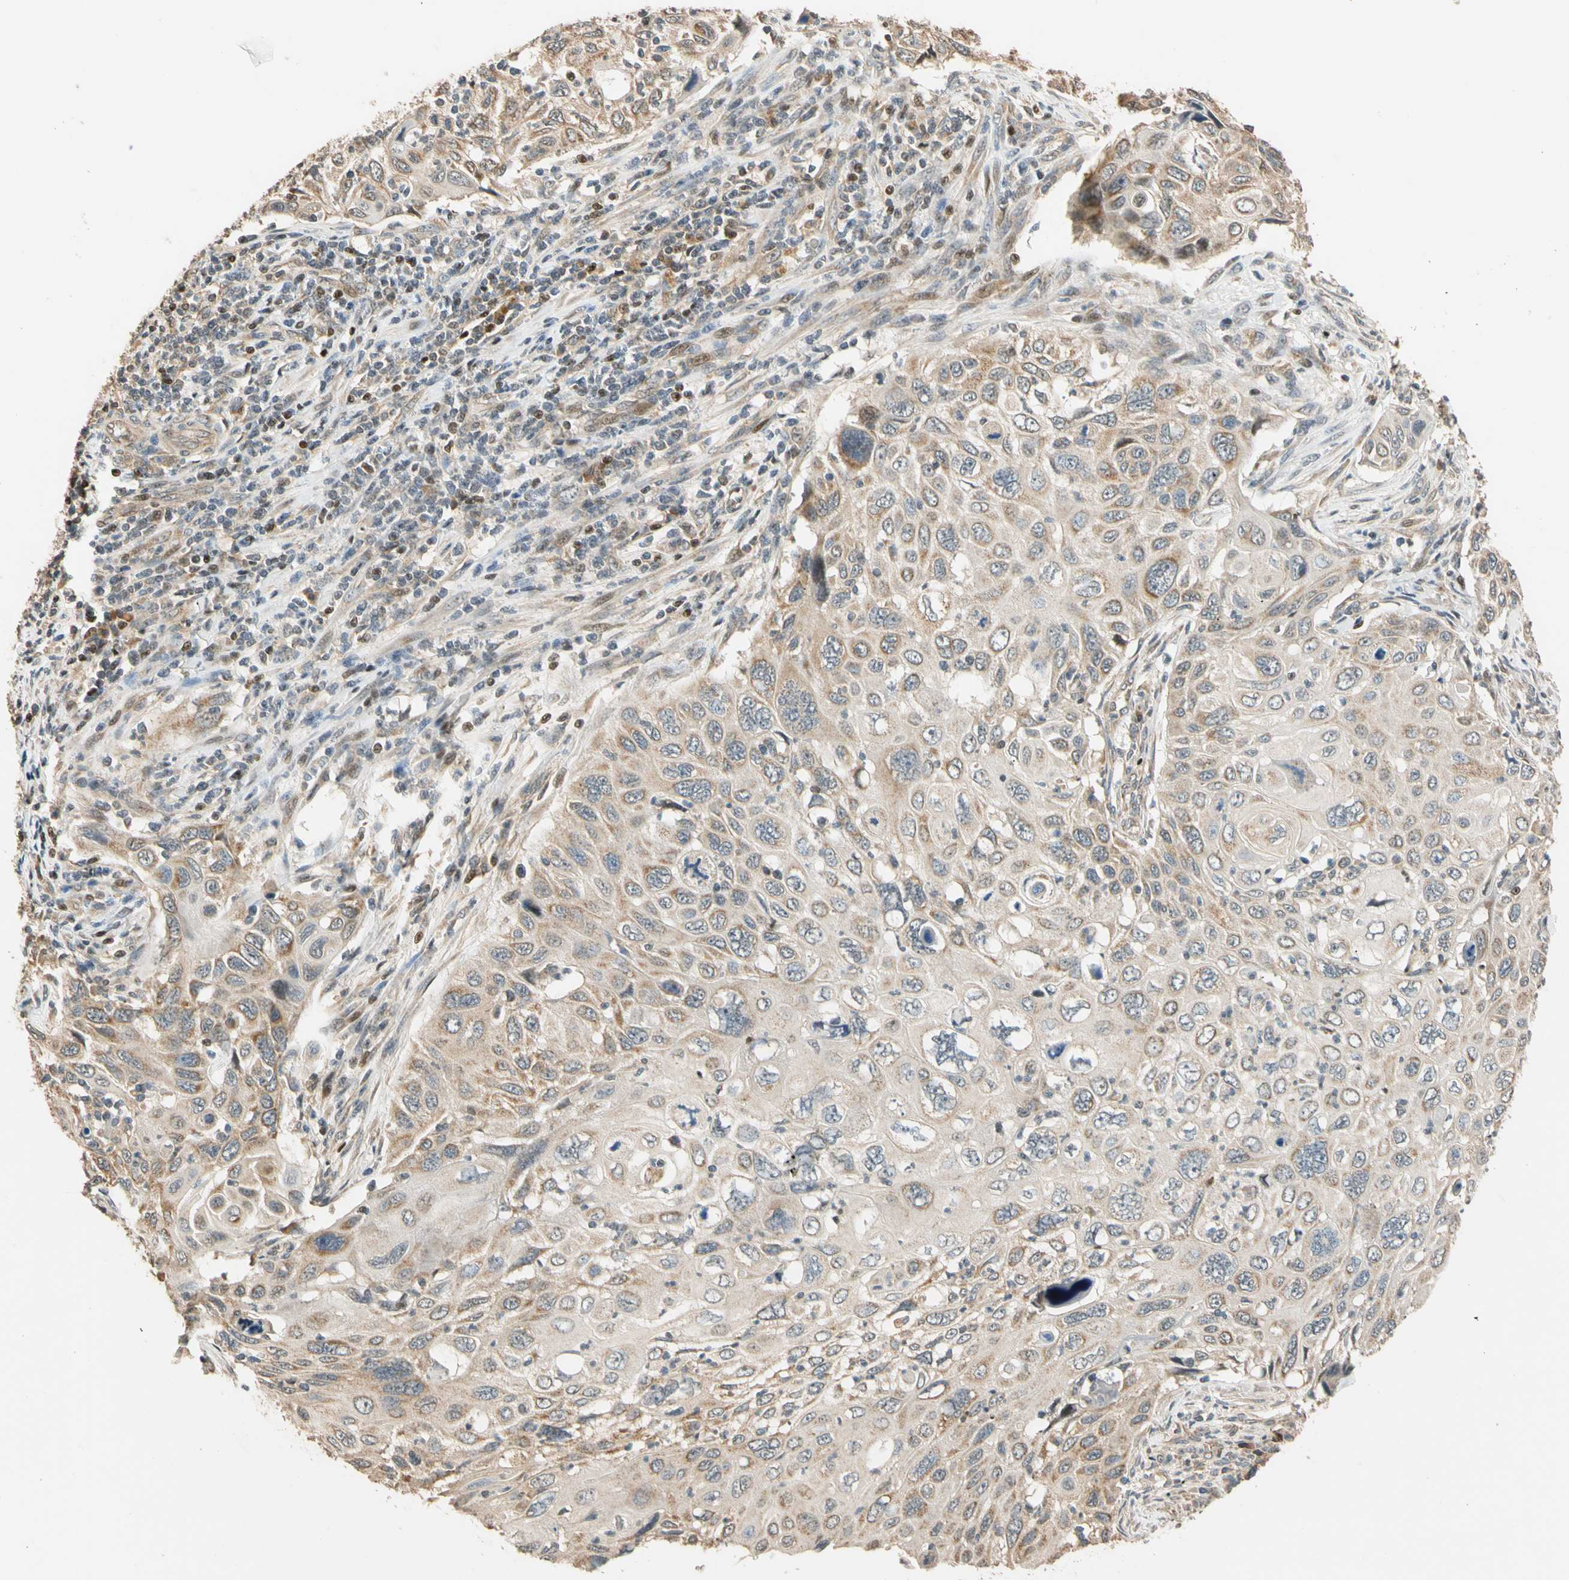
{"staining": {"intensity": "moderate", "quantity": ">75%", "location": "cytoplasmic/membranous"}, "tissue": "cervical cancer", "cell_type": "Tumor cells", "image_type": "cancer", "snomed": [{"axis": "morphology", "description": "Squamous cell carcinoma, NOS"}, {"axis": "topography", "description": "Cervix"}], "caption": "IHC (DAB (3,3'-diaminobenzidine)) staining of human cervical squamous cell carcinoma displays moderate cytoplasmic/membranous protein positivity in approximately >75% of tumor cells.", "gene": "HECW1", "patient": {"sex": "female", "age": 70}}